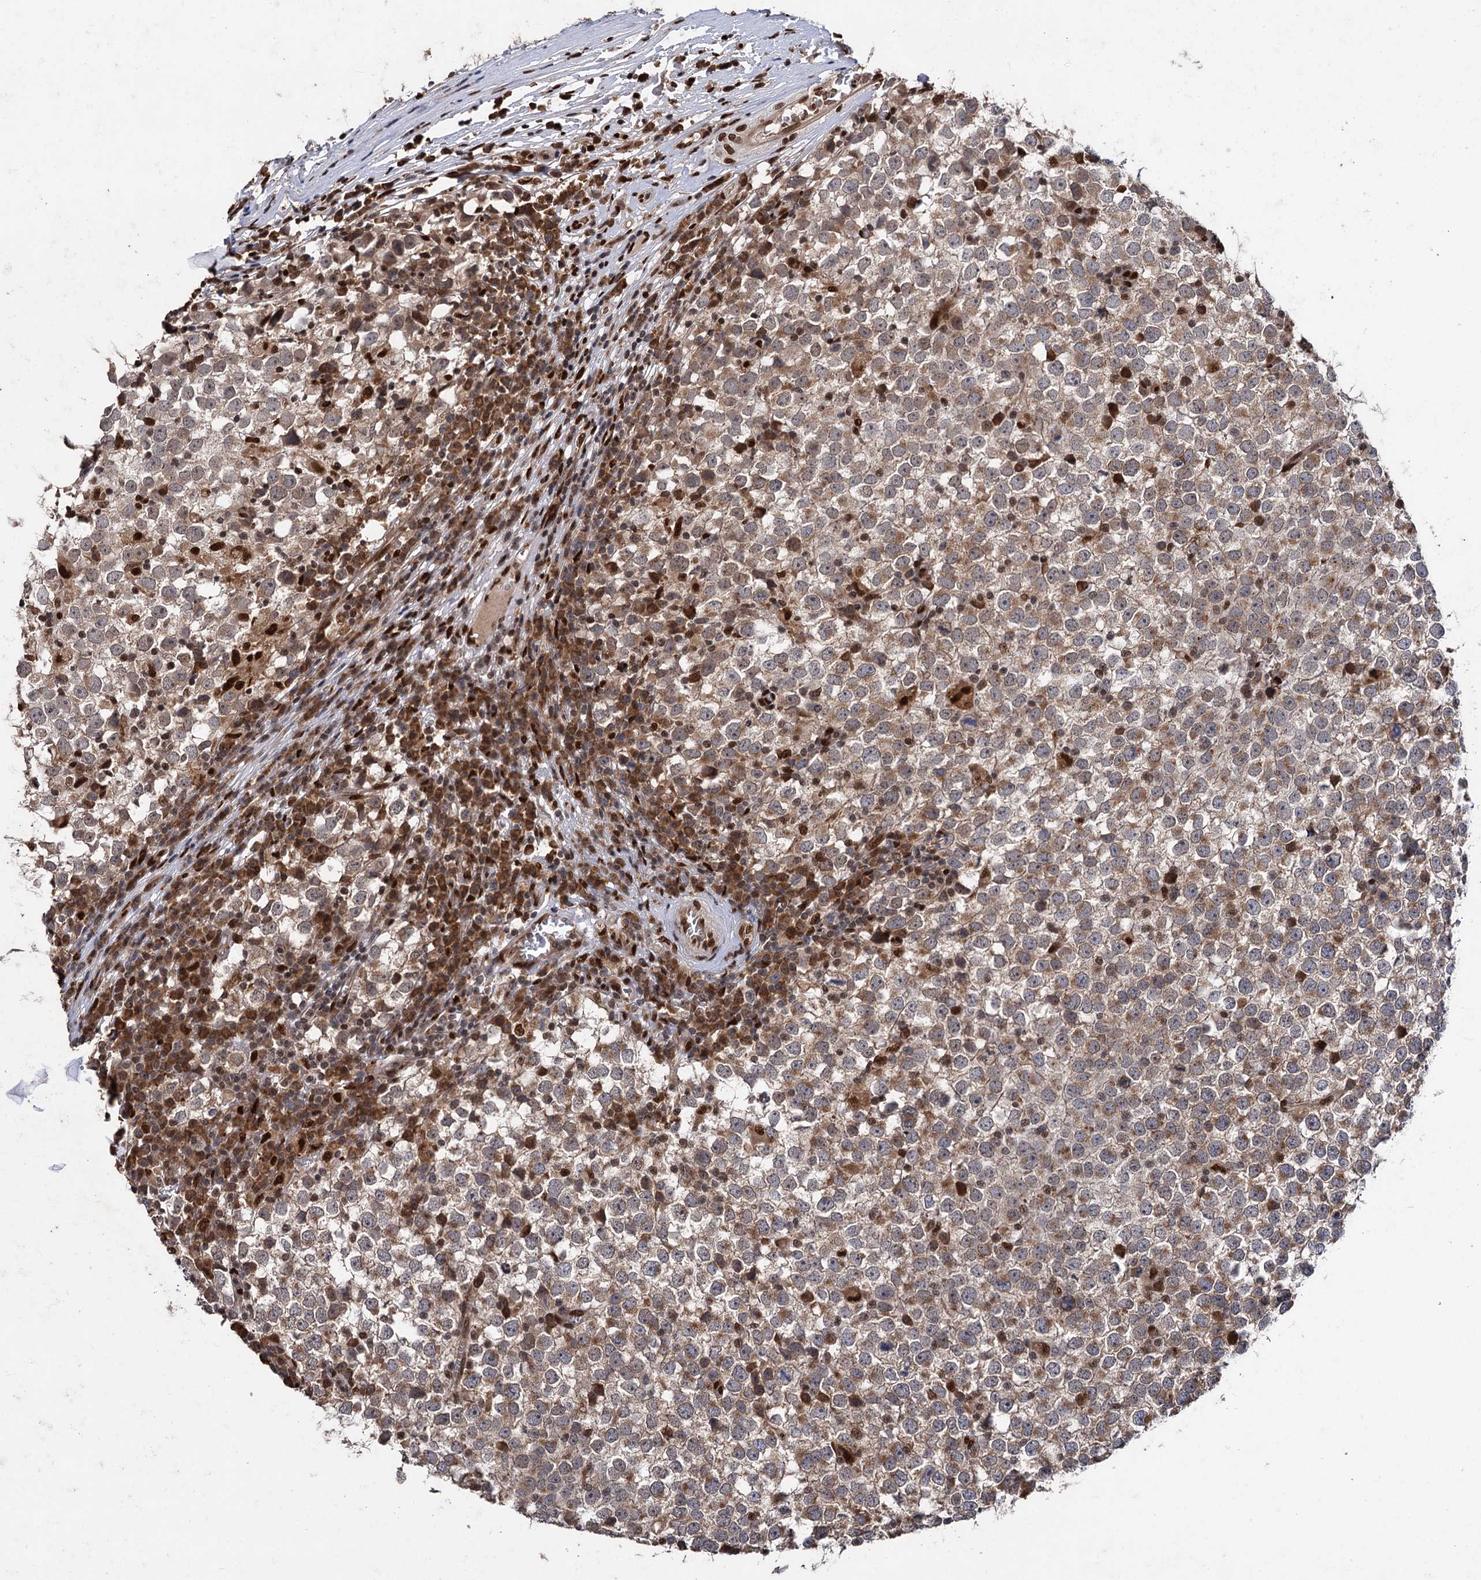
{"staining": {"intensity": "weak", "quantity": ">75%", "location": "cytoplasmic/membranous"}, "tissue": "testis cancer", "cell_type": "Tumor cells", "image_type": "cancer", "snomed": [{"axis": "morphology", "description": "Seminoma, NOS"}, {"axis": "topography", "description": "Testis"}], "caption": "This photomicrograph shows seminoma (testis) stained with IHC to label a protein in brown. The cytoplasmic/membranous of tumor cells show weak positivity for the protein. Nuclei are counter-stained blue.", "gene": "MESD", "patient": {"sex": "male", "age": 65}}